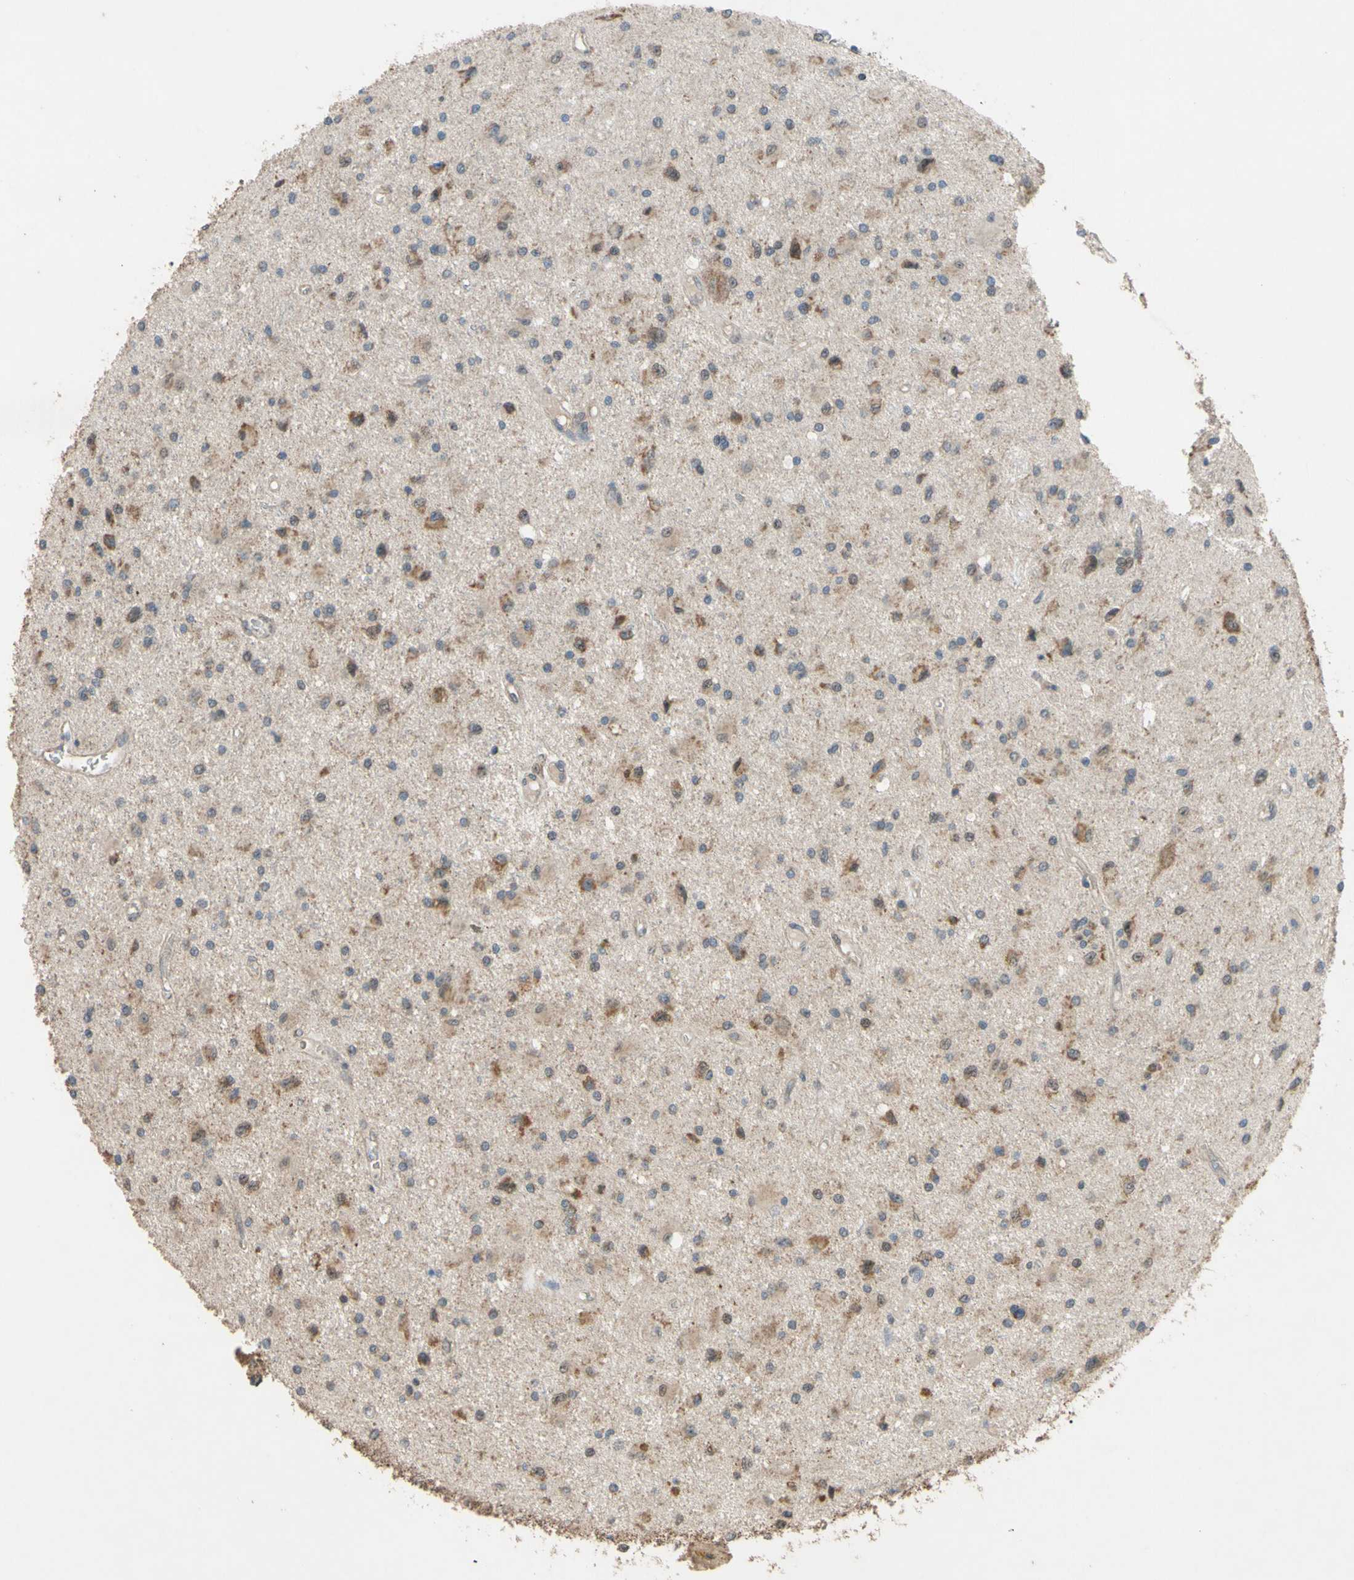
{"staining": {"intensity": "weak", "quantity": ">75%", "location": "cytoplasmic/membranous"}, "tissue": "glioma", "cell_type": "Tumor cells", "image_type": "cancer", "snomed": [{"axis": "morphology", "description": "Glioma, malignant, Low grade"}, {"axis": "topography", "description": "Brain"}], "caption": "Protein staining reveals weak cytoplasmic/membranous expression in approximately >75% of tumor cells in glioma. The staining was performed using DAB, with brown indicating positive protein expression. Nuclei are stained blue with hematoxylin.", "gene": "CD164", "patient": {"sex": "male", "age": 58}}